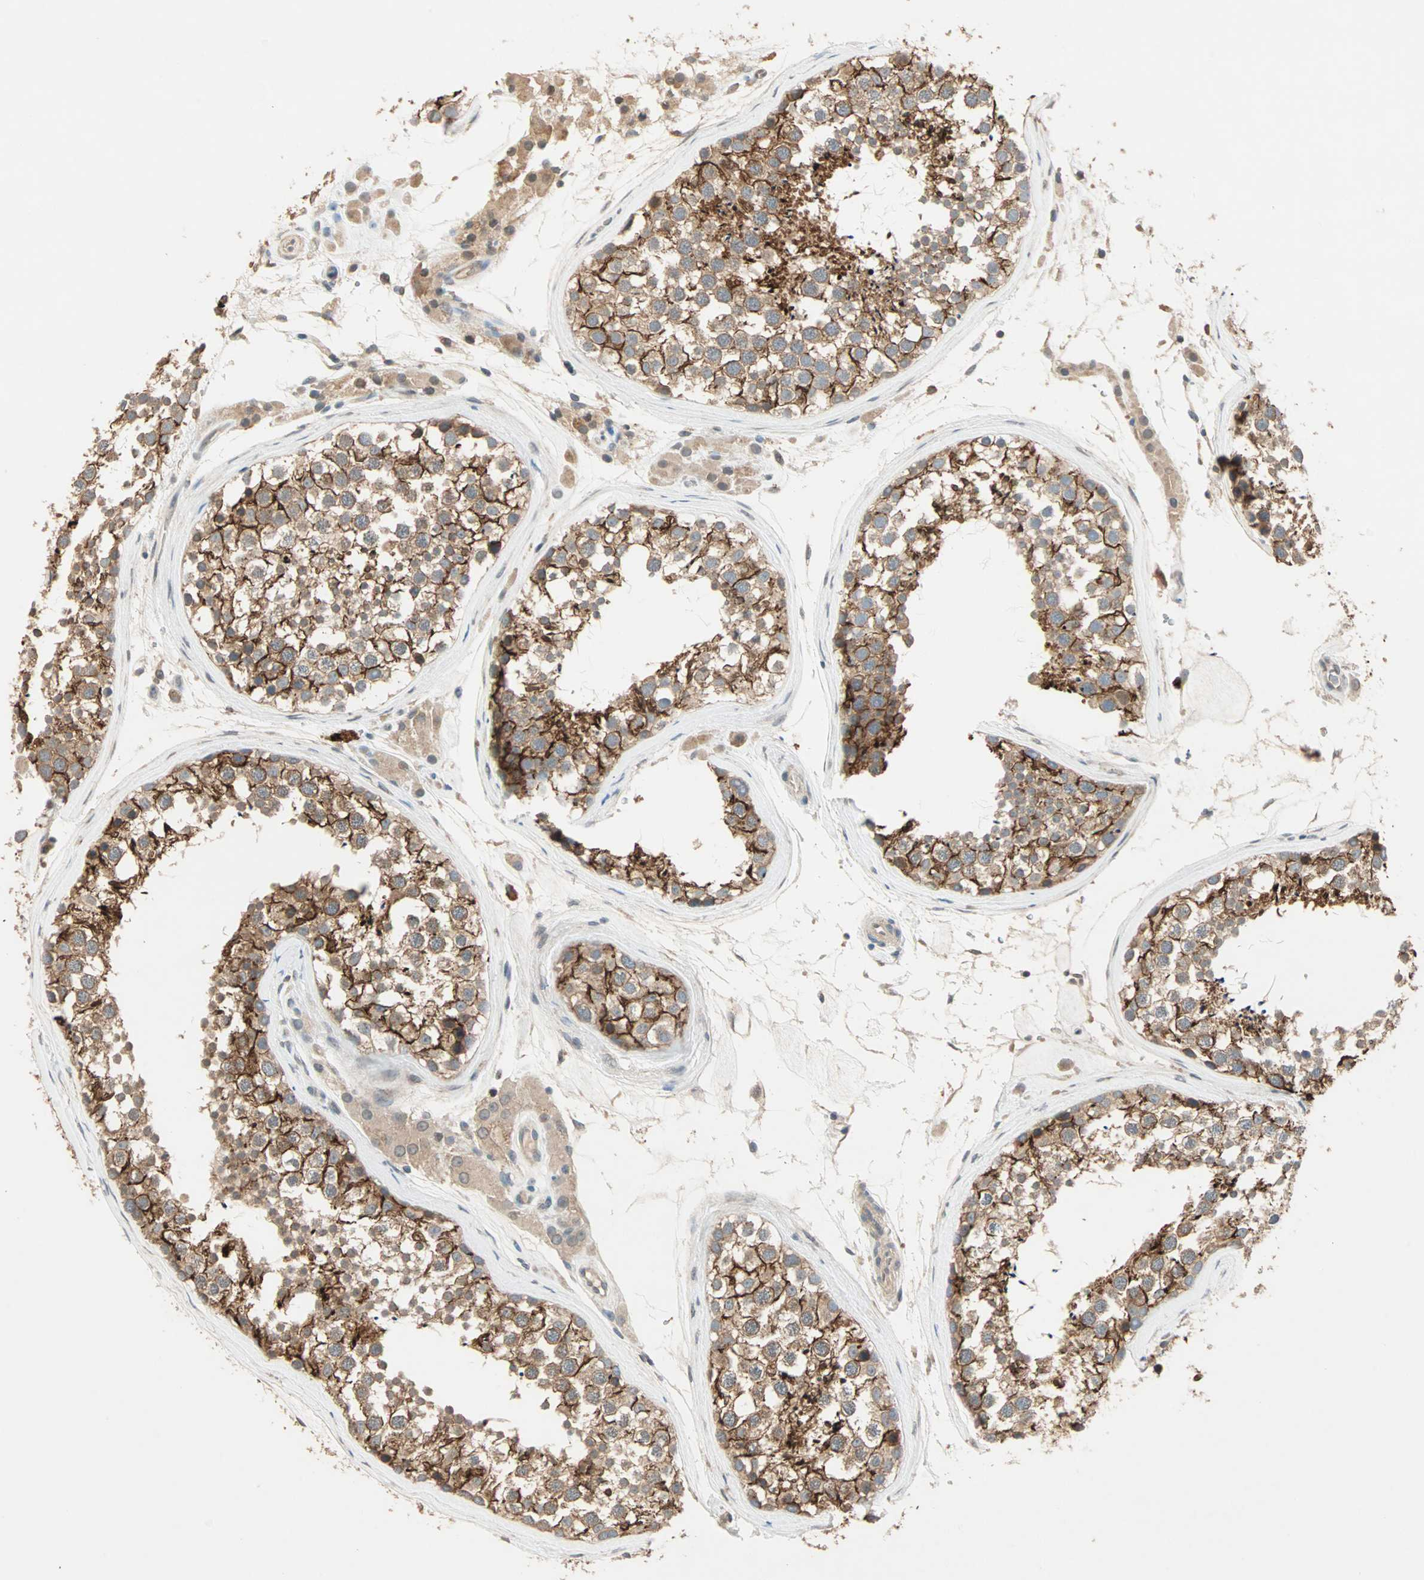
{"staining": {"intensity": "strong", "quantity": ">75%", "location": "cytoplasmic/membranous"}, "tissue": "testis", "cell_type": "Cells in seminiferous ducts", "image_type": "normal", "snomed": [{"axis": "morphology", "description": "Normal tissue, NOS"}, {"axis": "topography", "description": "Testis"}], "caption": "Protein expression analysis of unremarkable testis shows strong cytoplasmic/membranous staining in about >75% of cells in seminiferous ducts. Ihc stains the protein in brown and the nuclei are stained blue.", "gene": "TTF2", "patient": {"sex": "male", "age": 46}}